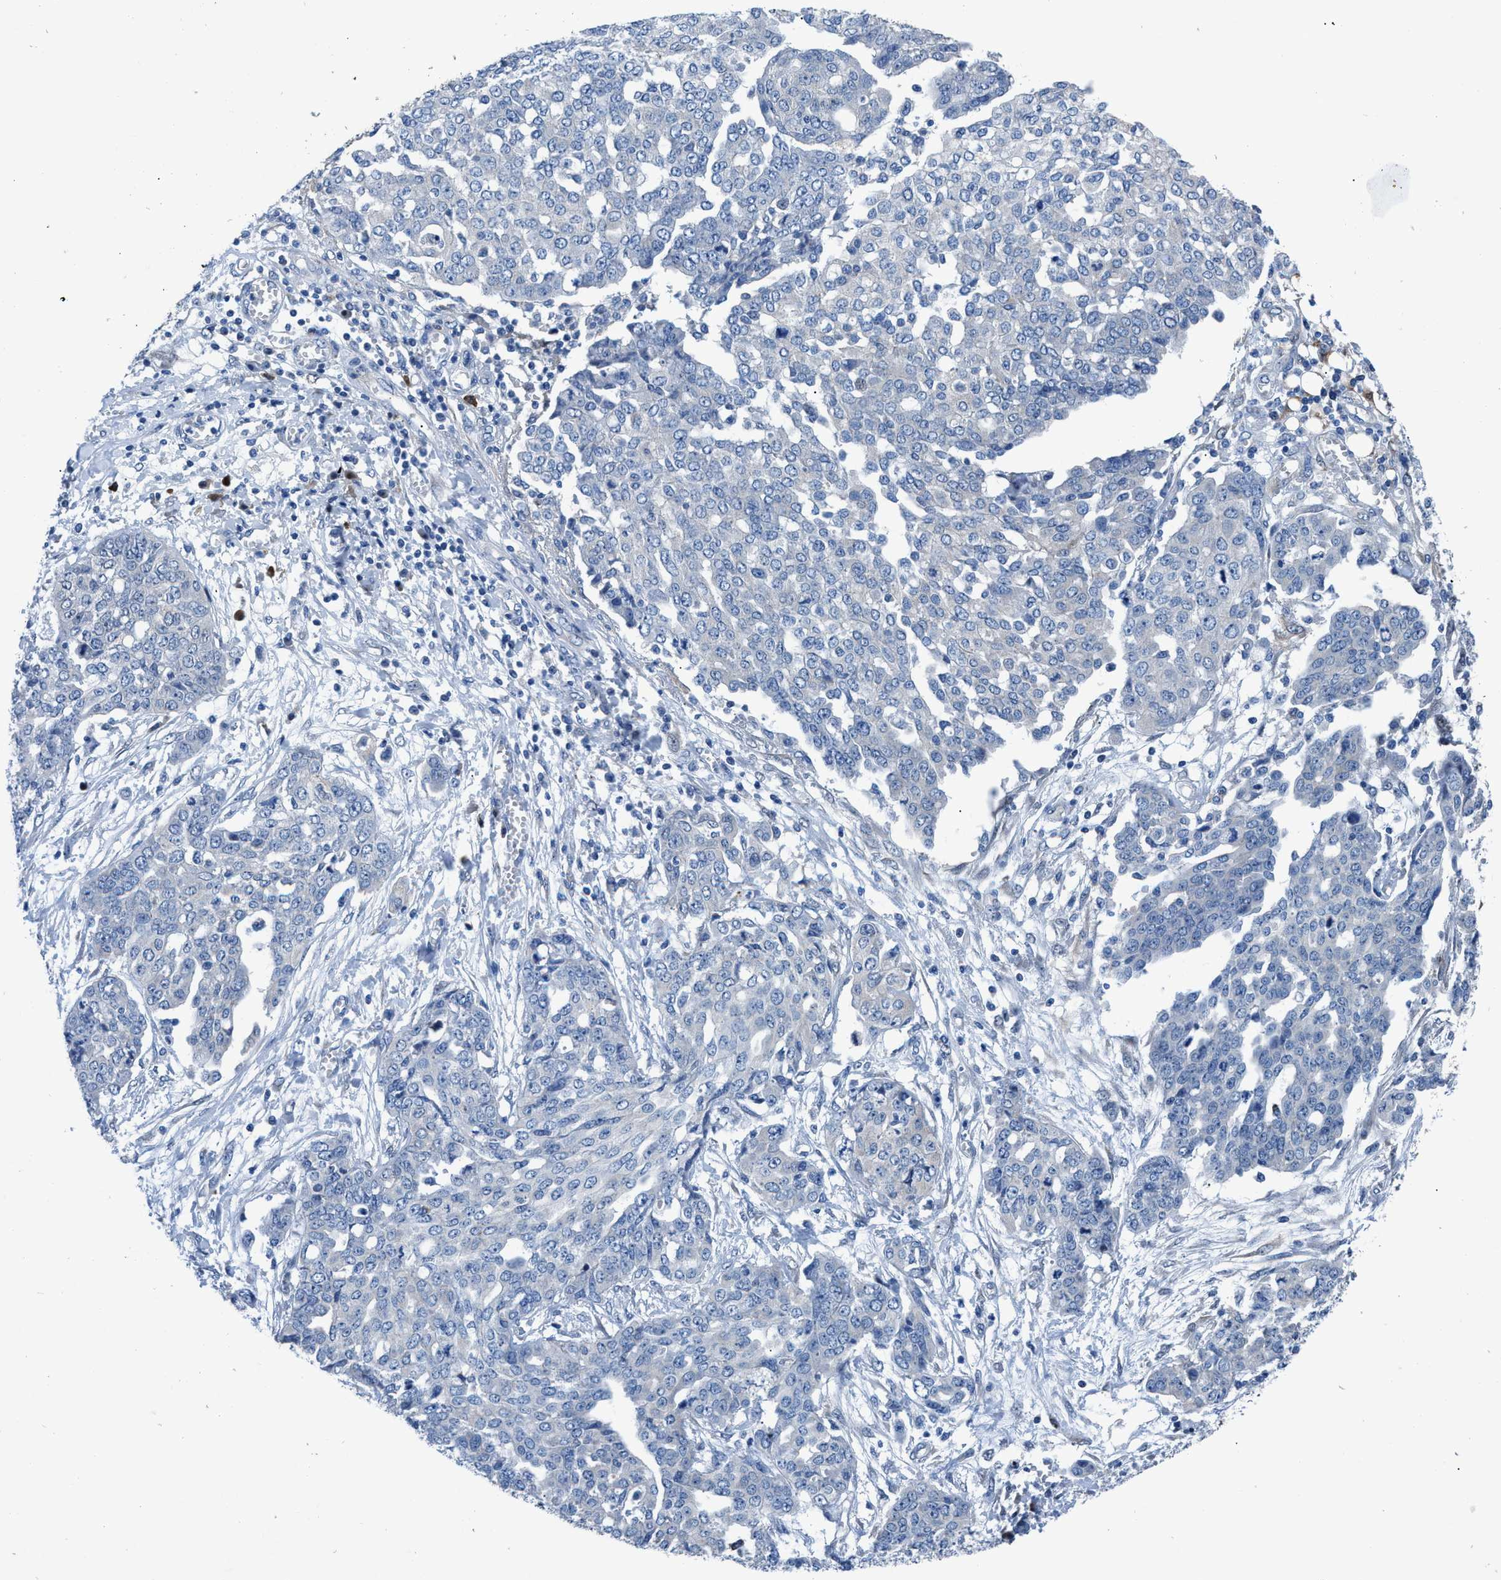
{"staining": {"intensity": "negative", "quantity": "none", "location": "none"}, "tissue": "ovarian cancer", "cell_type": "Tumor cells", "image_type": "cancer", "snomed": [{"axis": "morphology", "description": "Cystadenocarcinoma, serous, NOS"}, {"axis": "topography", "description": "Soft tissue"}, {"axis": "topography", "description": "Ovary"}], "caption": "This histopathology image is of ovarian cancer stained with immunohistochemistry (IHC) to label a protein in brown with the nuclei are counter-stained blue. There is no positivity in tumor cells. (DAB immunohistochemistry with hematoxylin counter stain).", "gene": "UAP1", "patient": {"sex": "female", "age": 57}}